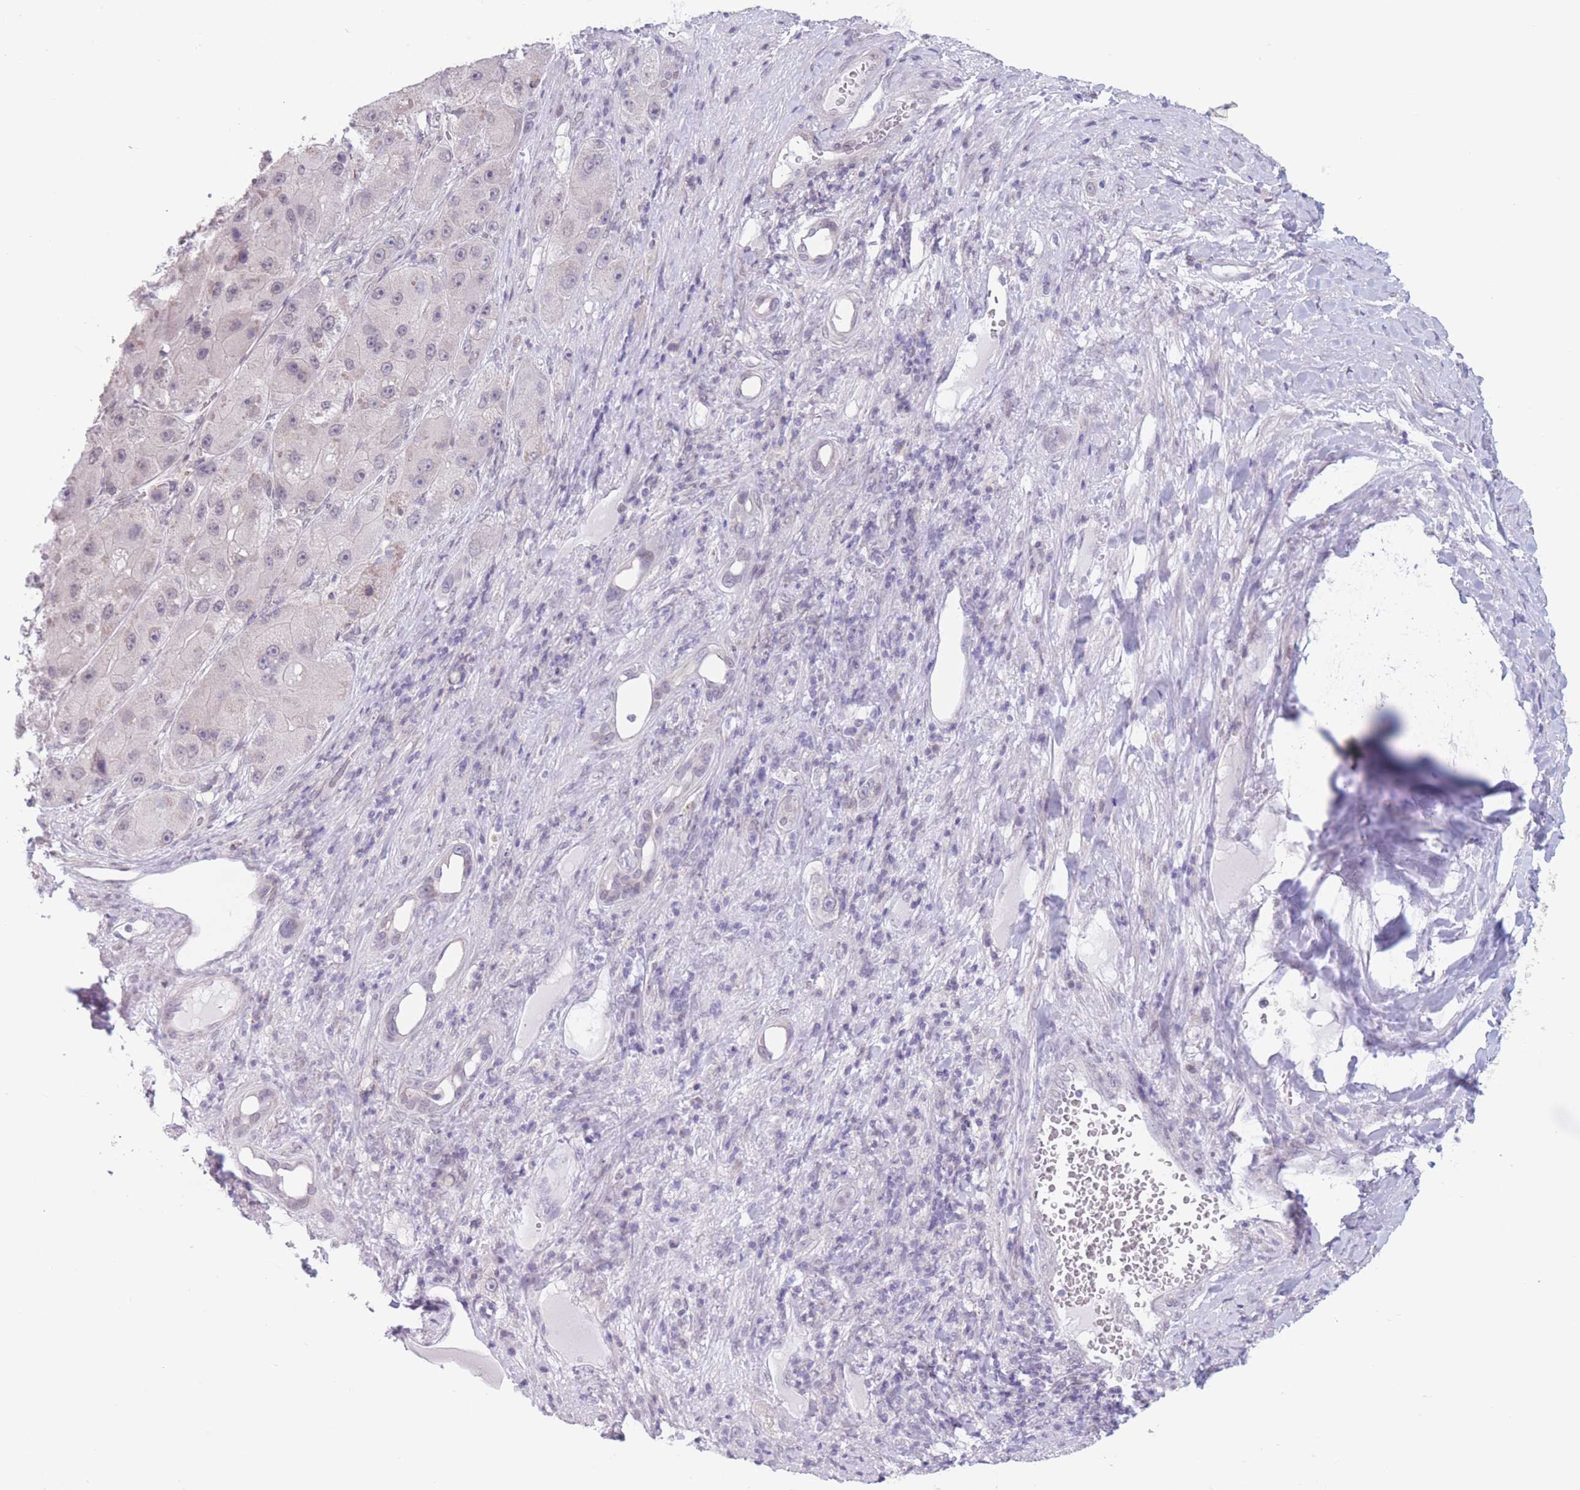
{"staining": {"intensity": "negative", "quantity": "none", "location": "none"}, "tissue": "liver cancer", "cell_type": "Tumor cells", "image_type": "cancer", "snomed": [{"axis": "morphology", "description": "Carcinoma, Hepatocellular, NOS"}, {"axis": "topography", "description": "Liver"}], "caption": "Liver hepatocellular carcinoma was stained to show a protein in brown. There is no significant staining in tumor cells. (DAB IHC visualized using brightfield microscopy, high magnification).", "gene": "PODXL", "patient": {"sex": "female", "age": 73}}